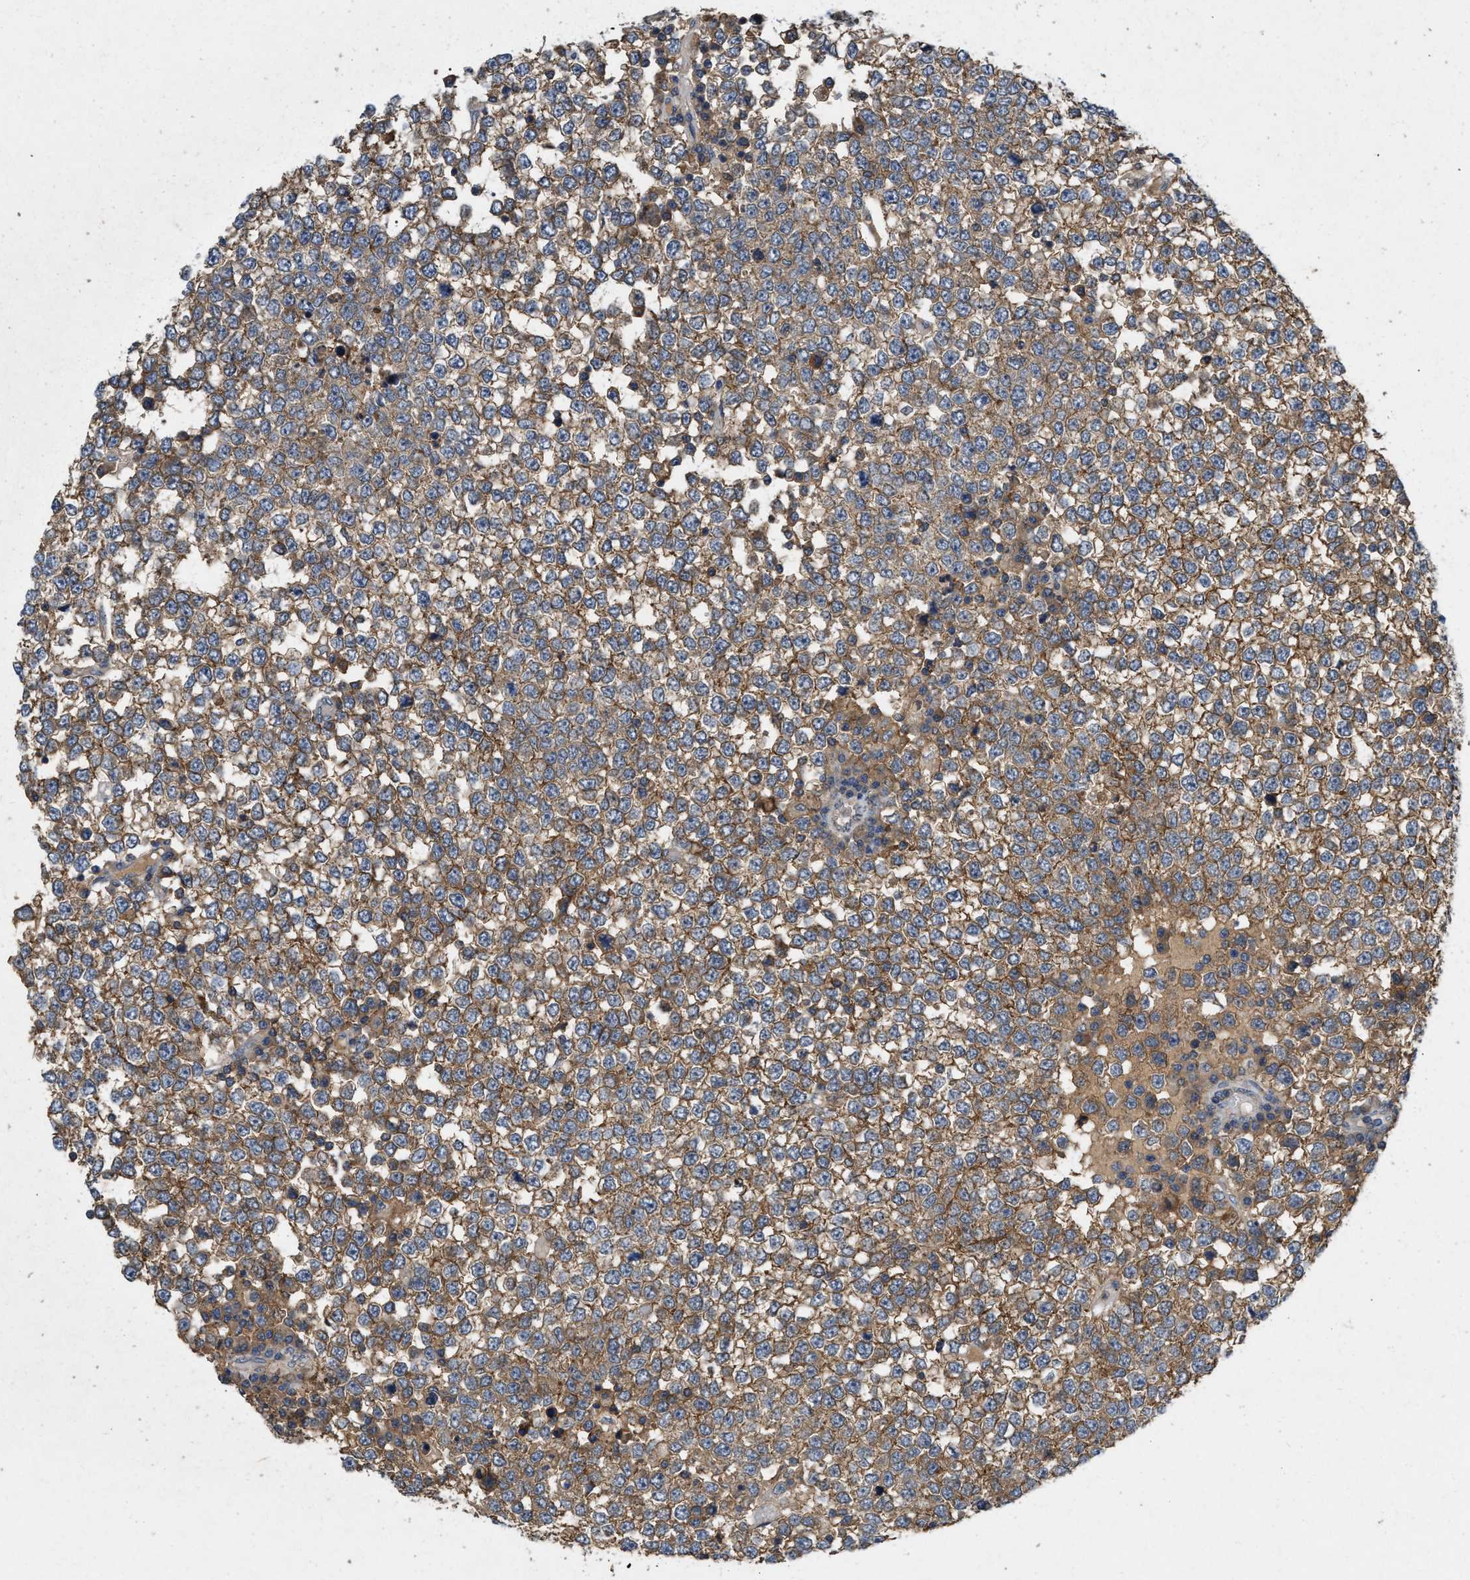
{"staining": {"intensity": "moderate", "quantity": ">75%", "location": "cytoplasmic/membranous"}, "tissue": "testis cancer", "cell_type": "Tumor cells", "image_type": "cancer", "snomed": [{"axis": "morphology", "description": "Seminoma, NOS"}, {"axis": "topography", "description": "Testis"}], "caption": "A brown stain shows moderate cytoplasmic/membranous expression of a protein in human seminoma (testis) tumor cells. The staining was performed using DAB (3,3'-diaminobenzidine), with brown indicating positive protein expression. Nuclei are stained blue with hematoxylin.", "gene": "LPAR2", "patient": {"sex": "male", "age": 65}}